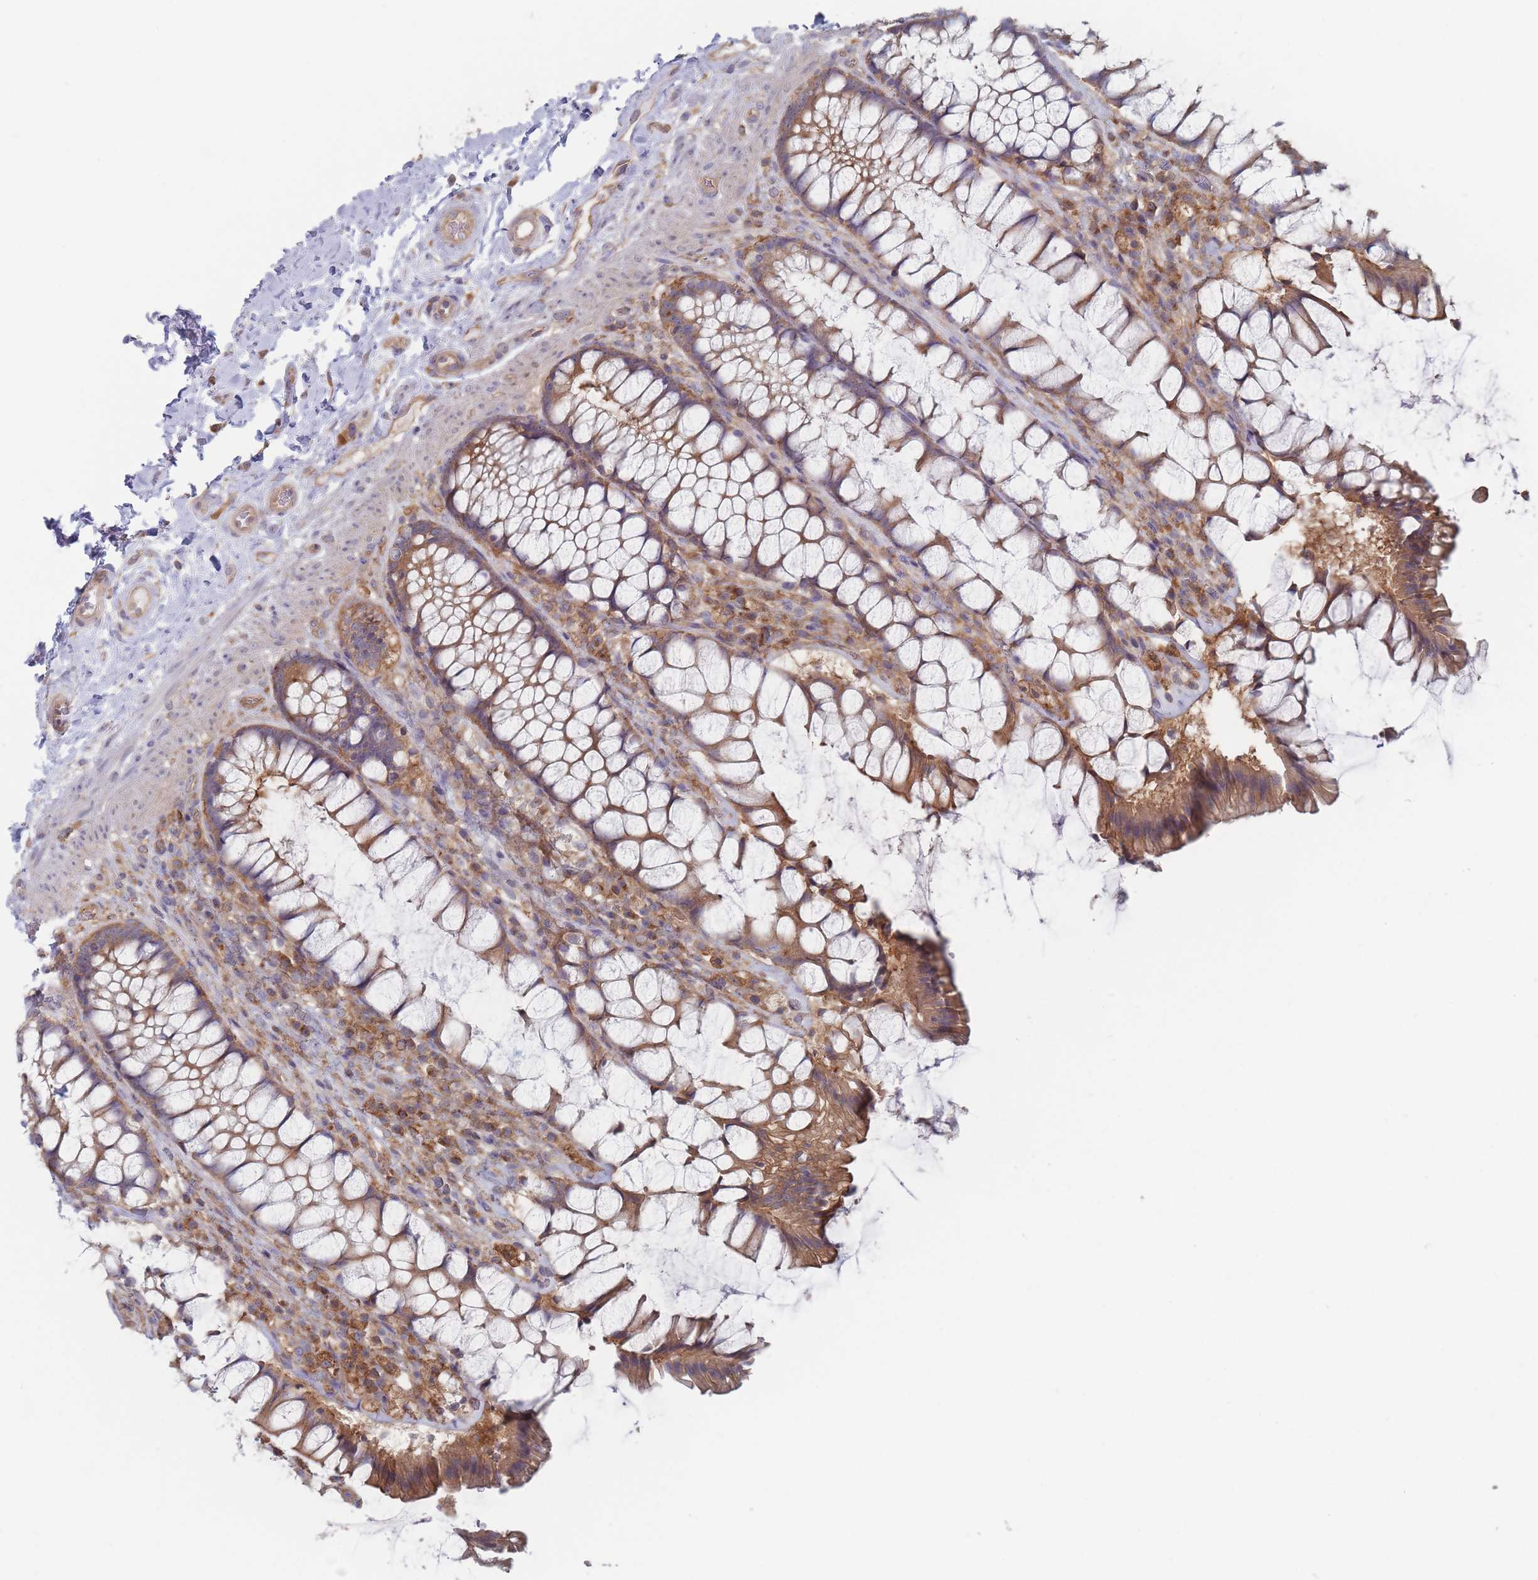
{"staining": {"intensity": "moderate", "quantity": ">75%", "location": "cytoplasmic/membranous"}, "tissue": "rectum", "cell_type": "Glandular cells", "image_type": "normal", "snomed": [{"axis": "morphology", "description": "Normal tissue, NOS"}, {"axis": "topography", "description": "Rectum"}], "caption": "Rectum stained with a brown dye displays moderate cytoplasmic/membranous positive positivity in approximately >75% of glandular cells.", "gene": "EFCC1", "patient": {"sex": "female", "age": 58}}